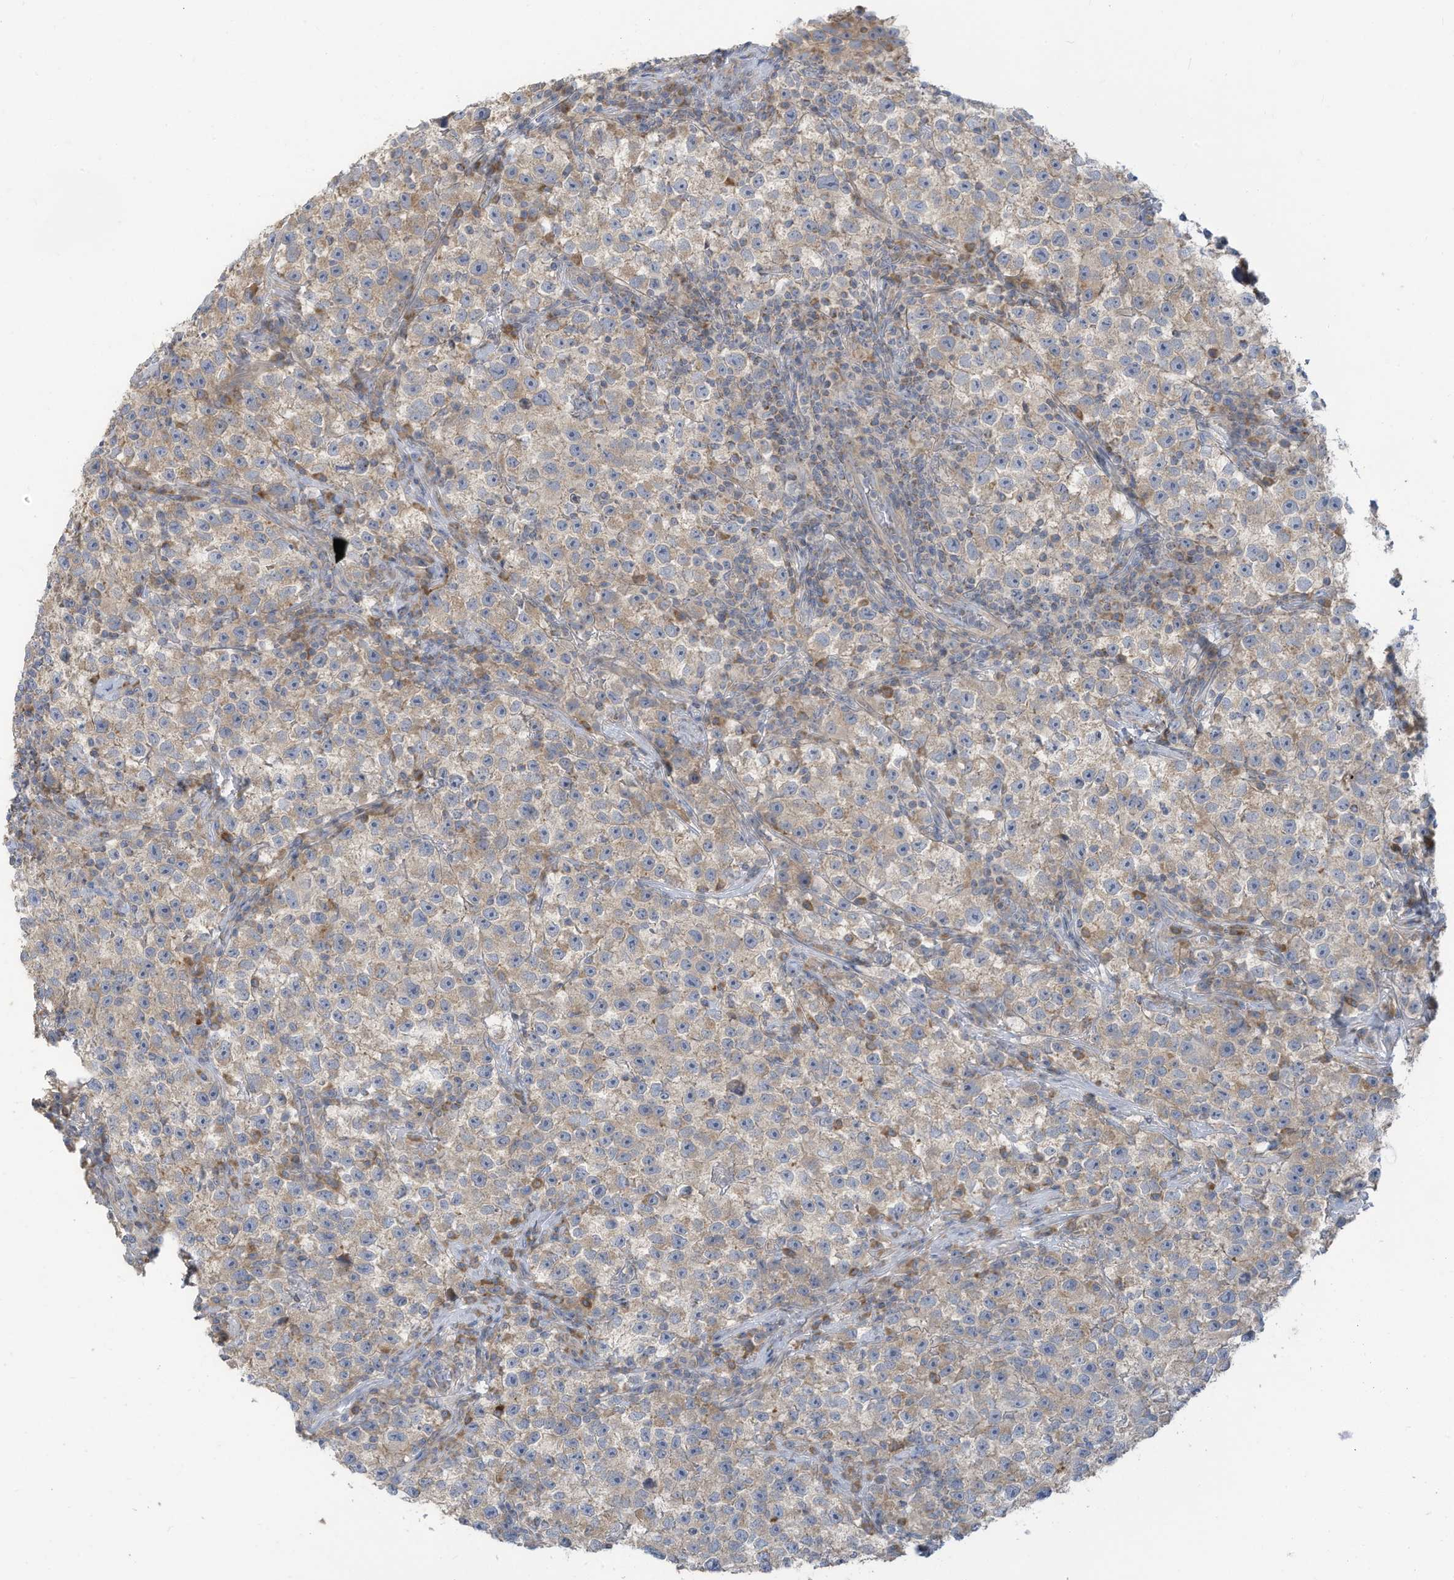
{"staining": {"intensity": "weak", "quantity": "25%-75%", "location": "cytoplasmic/membranous"}, "tissue": "testis cancer", "cell_type": "Tumor cells", "image_type": "cancer", "snomed": [{"axis": "morphology", "description": "Seminoma, NOS"}, {"axis": "topography", "description": "Testis"}], "caption": "Protein expression analysis of human seminoma (testis) reveals weak cytoplasmic/membranous expression in about 25%-75% of tumor cells.", "gene": "GTPBP2", "patient": {"sex": "male", "age": 22}}